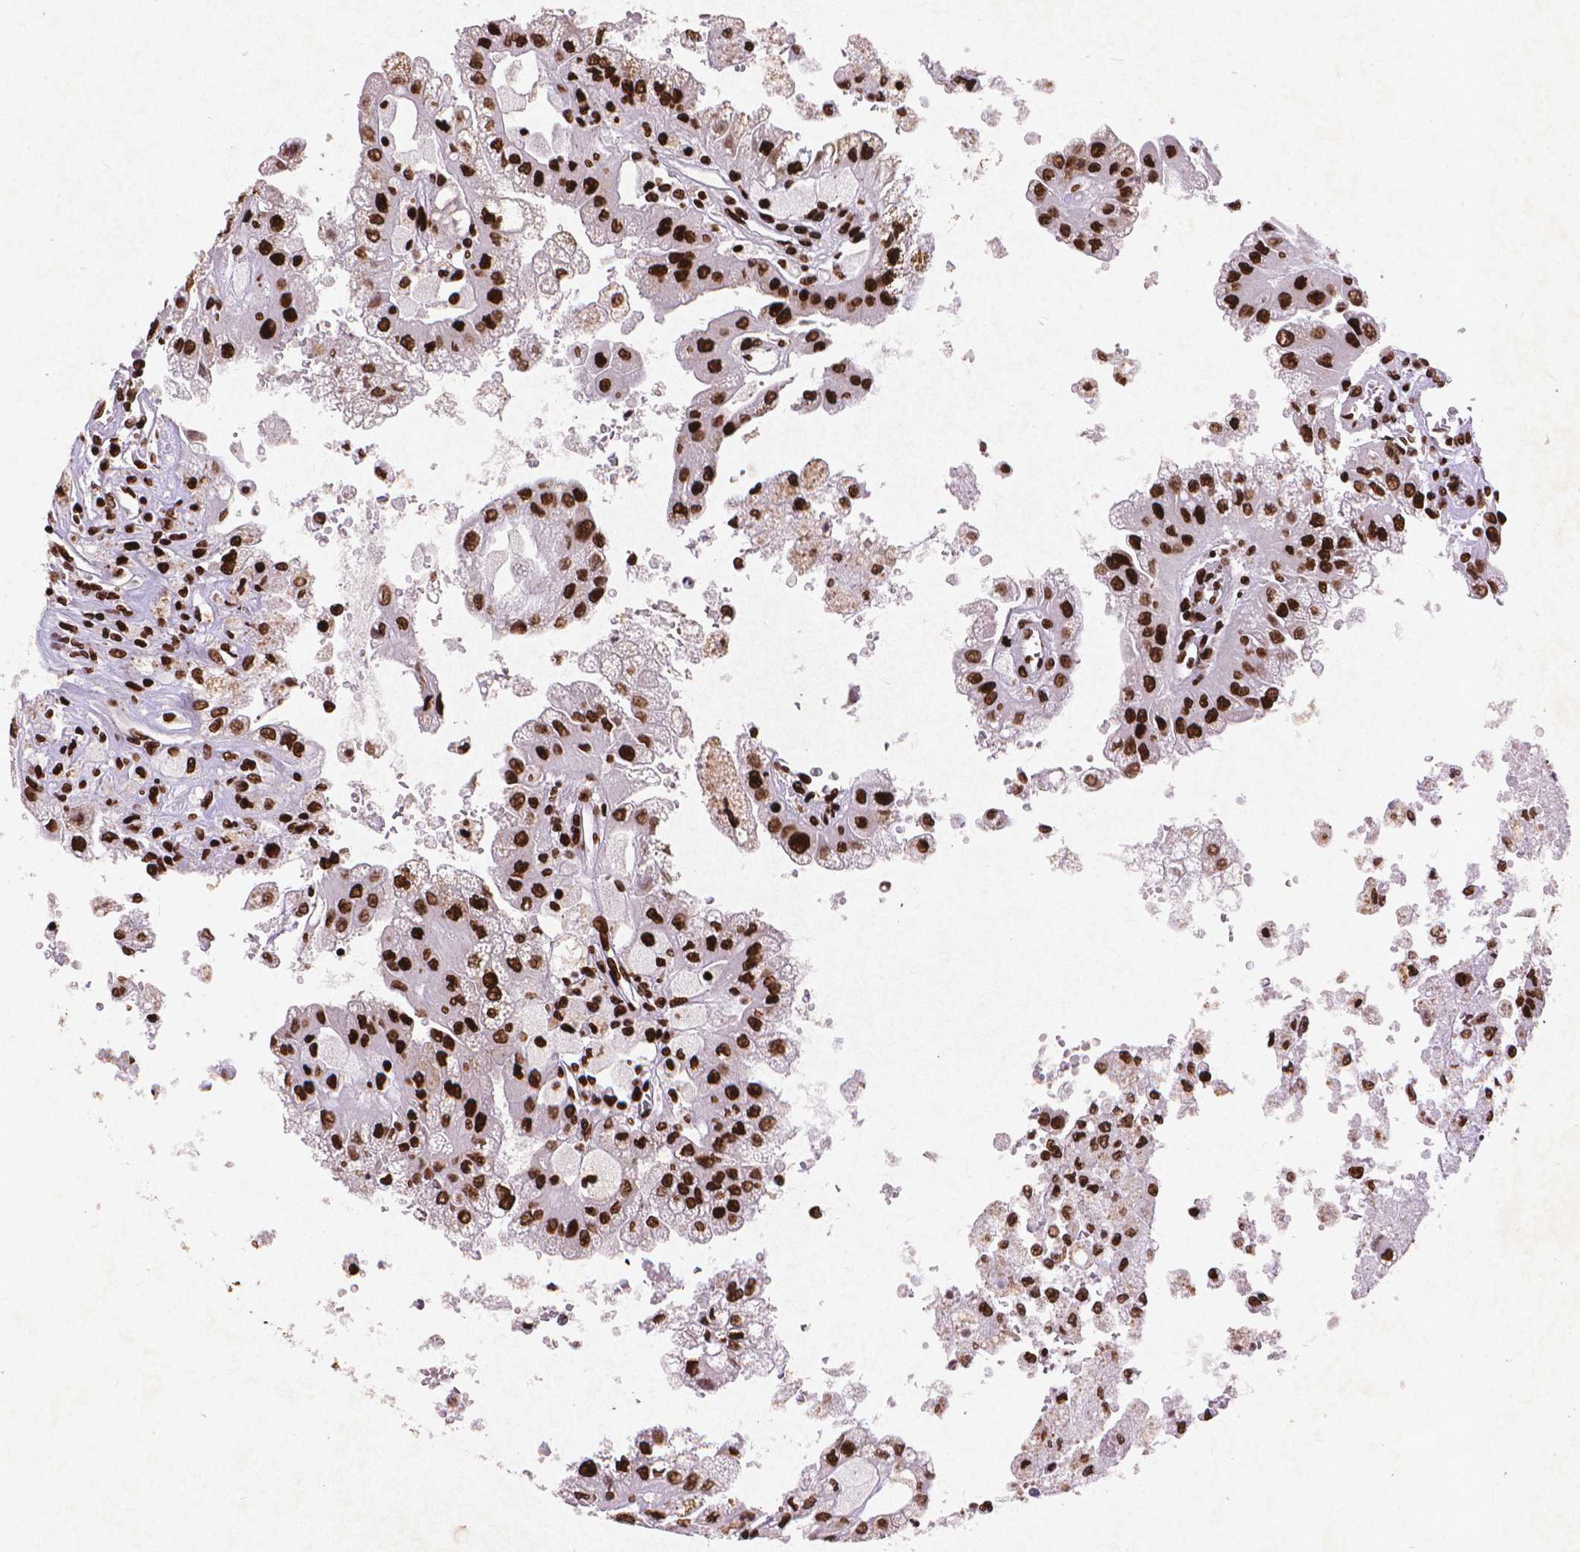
{"staining": {"intensity": "strong", "quantity": ">75%", "location": "nuclear"}, "tissue": "renal cancer", "cell_type": "Tumor cells", "image_type": "cancer", "snomed": [{"axis": "morphology", "description": "Adenocarcinoma, NOS"}, {"axis": "topography", "description": "Kidney"}], "caption": "Human renal adenocarcinoma stained with a protein marker shows strong staining in tumor cells.", "gene": "CITED2", "patient": {"sex": "male", "age": 58}}